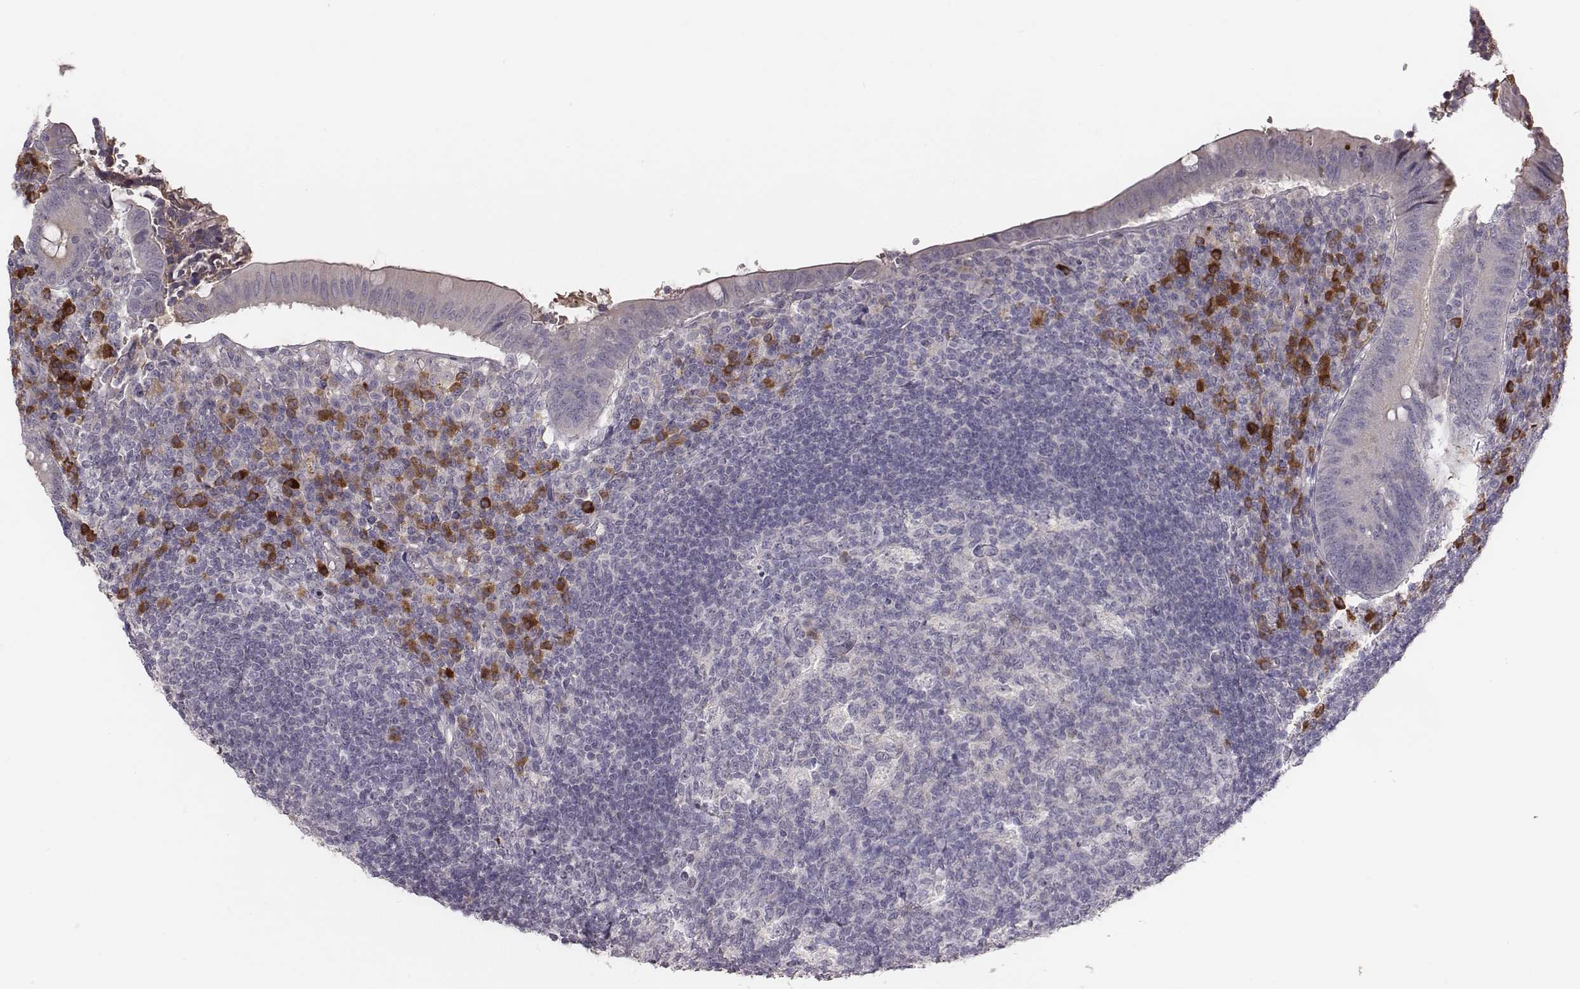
{"staining": {"intensity": "negative", "quantity": "none", "location": "none"}, "tissue": "appendix", "cell_type": "Glandular cells", "image_type": "normal", "snomed": [{"axis": "morphology", "description": "Normal tissue, NOS"}, {"axis": "topography", "description": "Appendix"}], "caption": "Glandular cells show no significant protein positivity in unremarkable appendix. Nuclei are stained in blue.", "gene": "SLC22A6", "patient": {"sex": "male", "age": 18}}